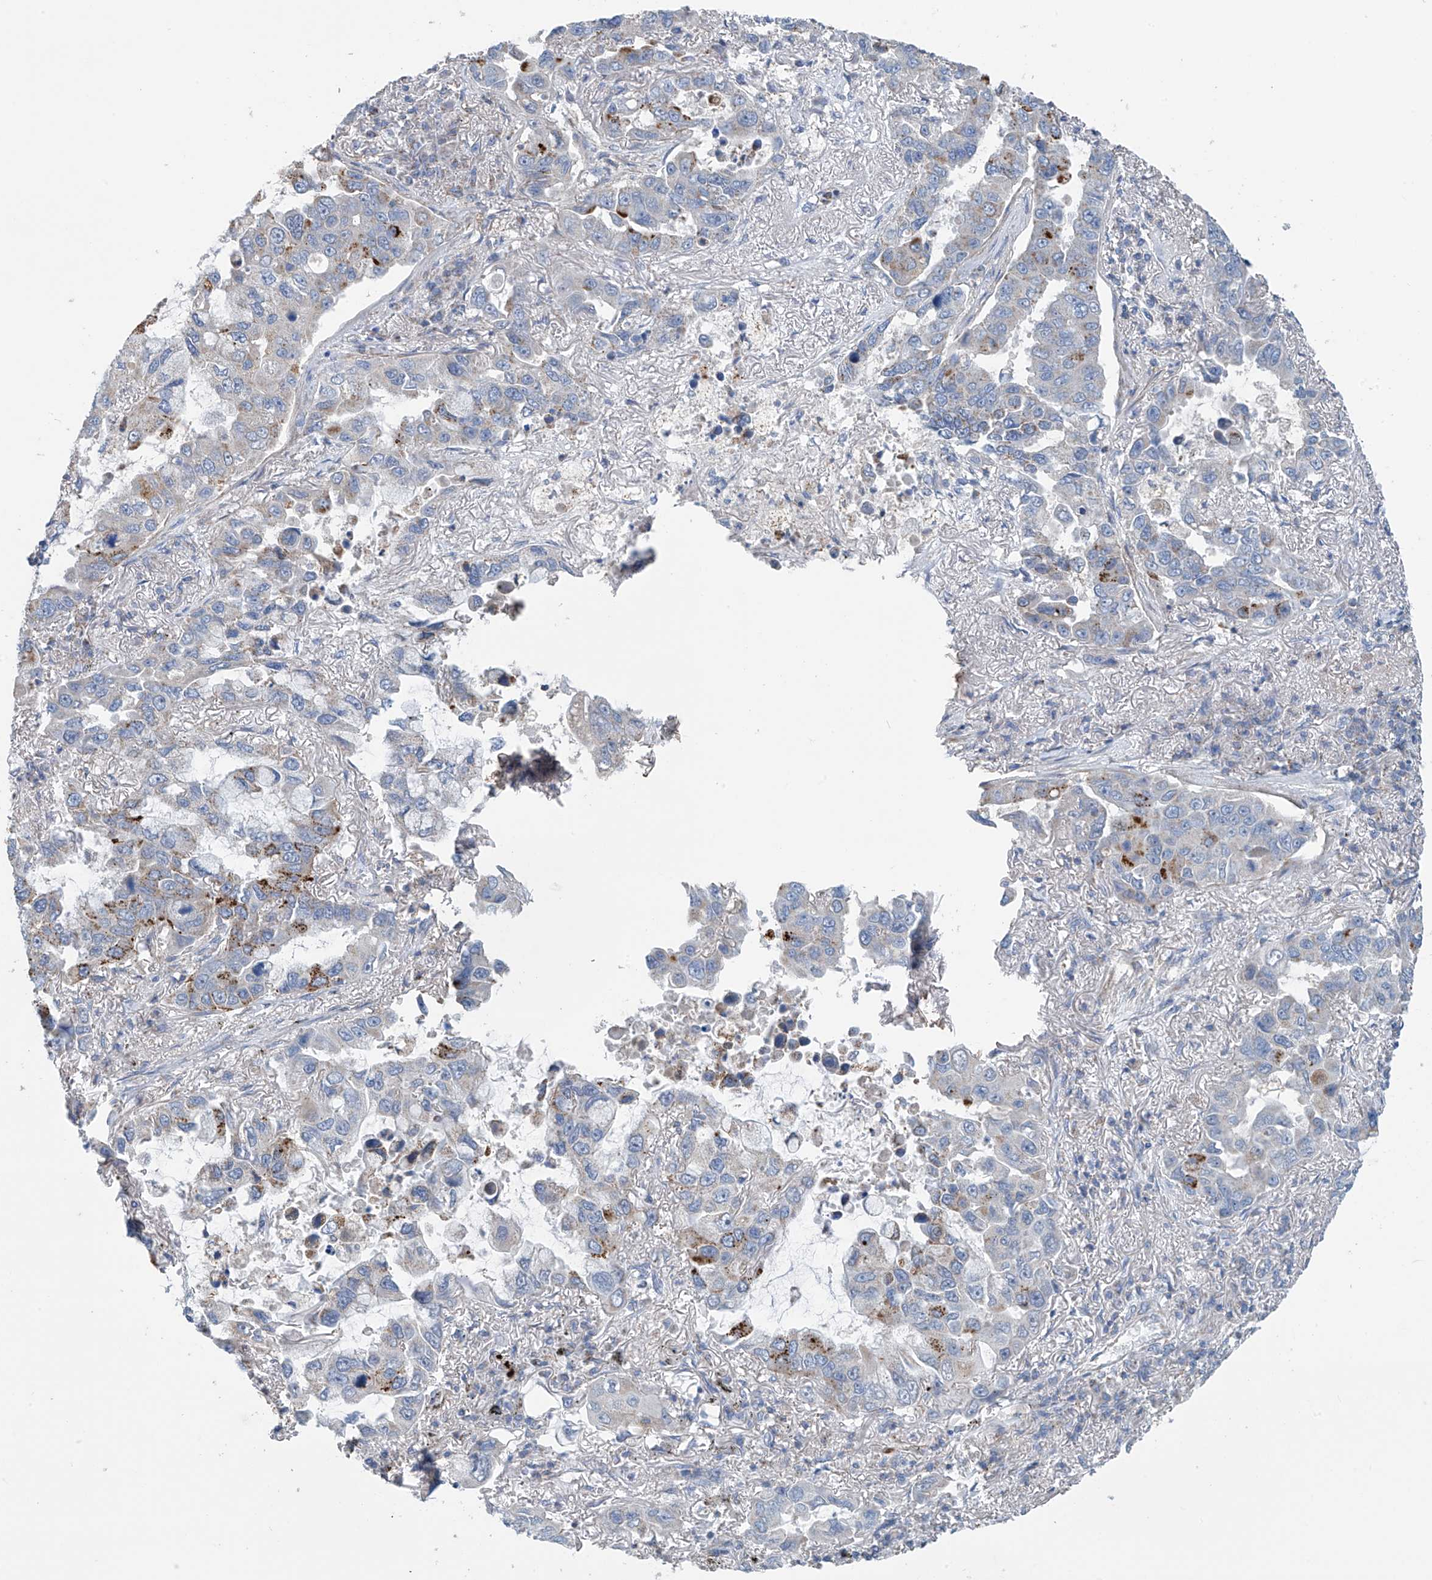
{"staining": {"intensity": "strong", "quantity": "<25%", "location": "cytoplasmic/membranous"}, "tissue": "lung cancer", "cell_type": "Tumor cells", "image_type": "cancer", "snomed": [{"axis": "morphology", "description": "Adenocarcinoma, NOS"}, {"axis": "topography", "description": "Lung"}], "caption": "Strong cytoplasmic/membranous protein positivity is appreciated in about <25% of tumor cells in lung adenocarcinoma. Using DAB (brown) and hematoxylin (blue) stains, captured at high magnification using brightfield microscopy.", "gene": "SYN3", "patient": {"sex": "male", "age": 64}}